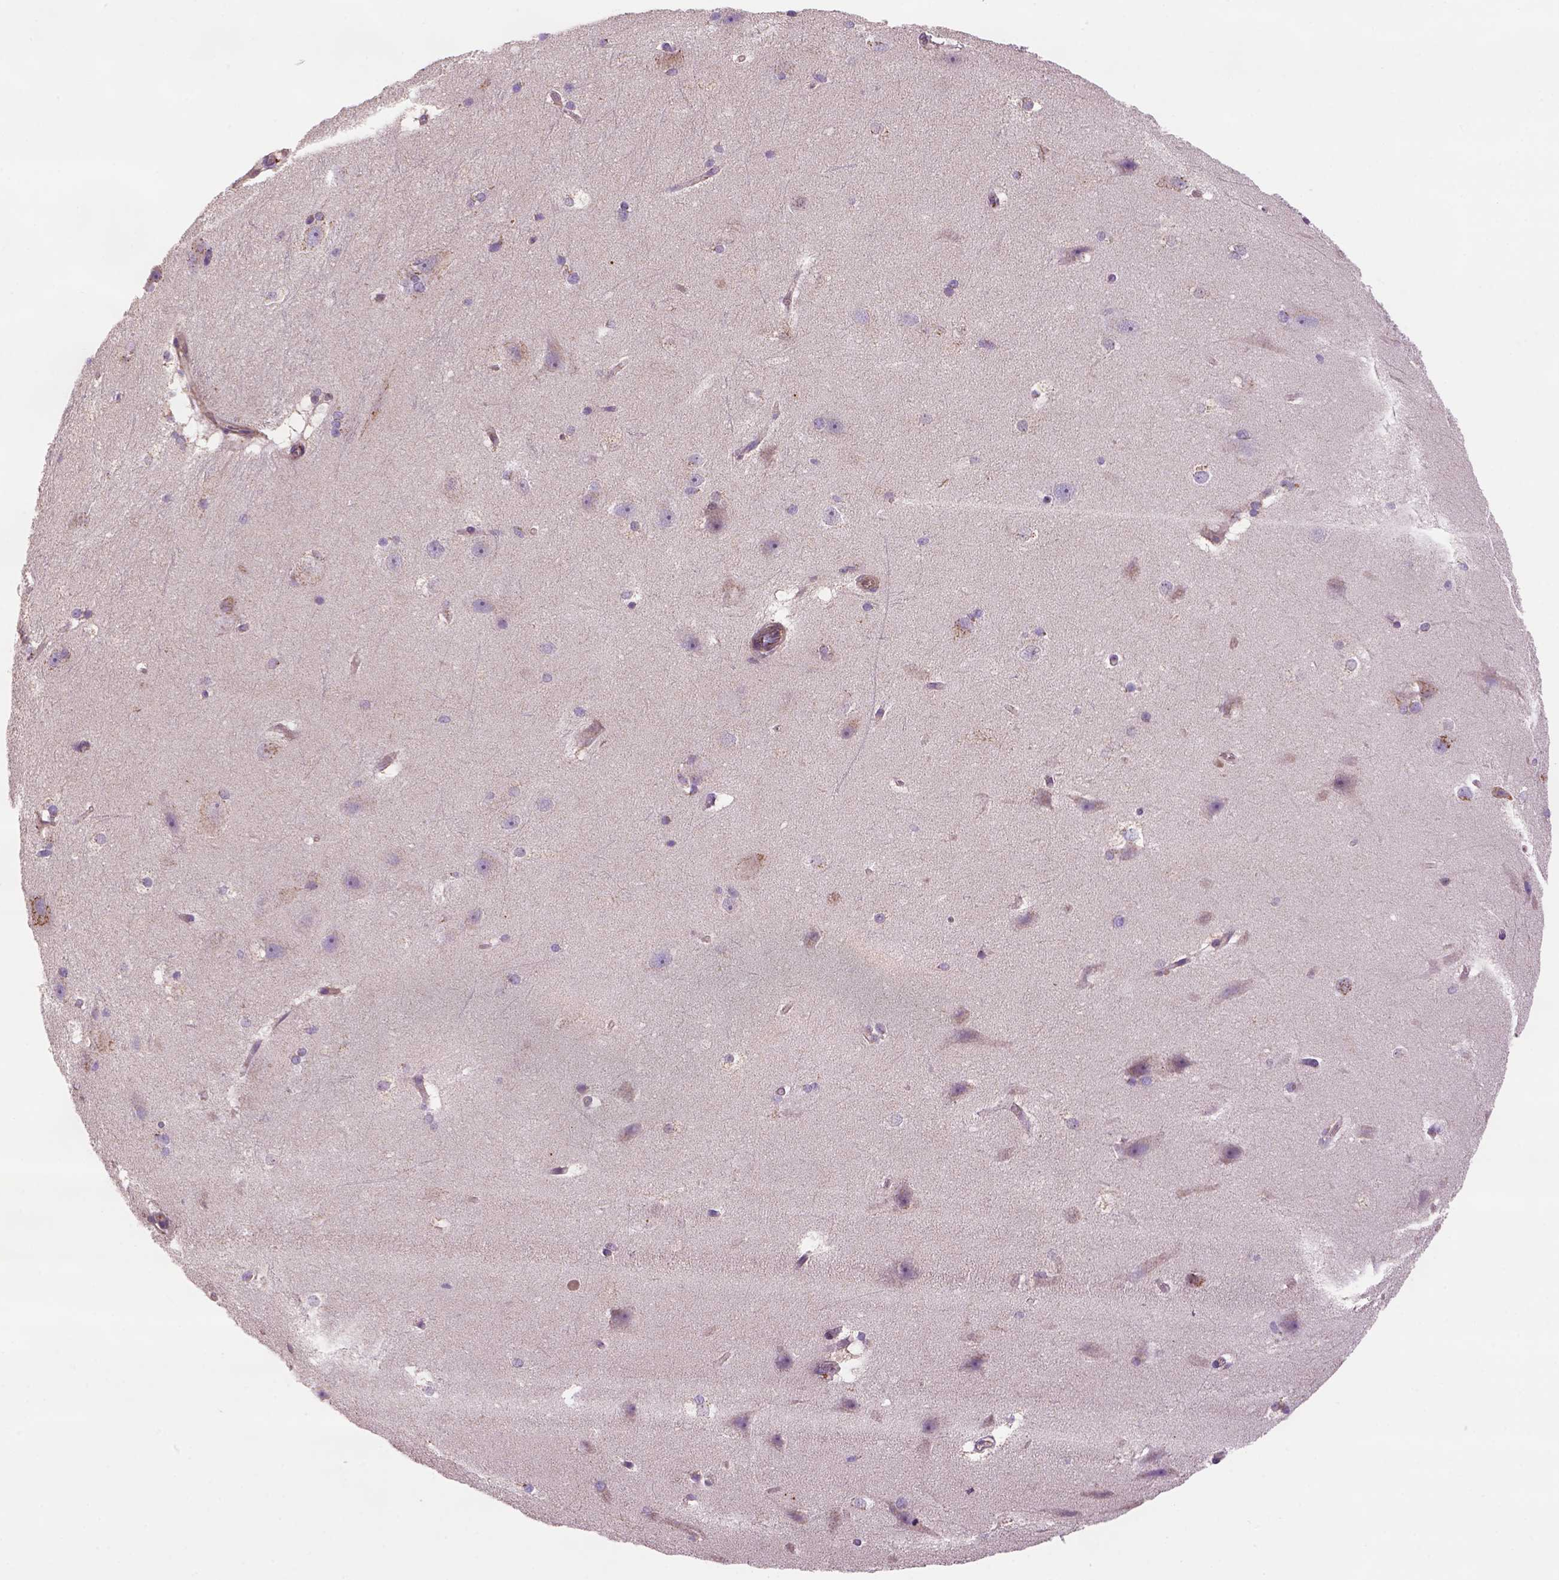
{"staining": {"intensity": "weak", "quantity": "<25%", "location": "cytoplasmic/membranous"}, "tissue": "hippocampus", "cell_type": "Glial cells", "image_type": "normal", "snomed": [{"axis": "morphology", "description": "Normal tissue, NOS"}, {"axis": "topography", "description": "Cerebral cortex"}, {"axis": "topography", "description": "Hippocampus"}], "caption": "Photomicrograph shows no protein expression in glial cells of benign hippocampus. (DAB immunohistochemistry visualized using brightfield microscopy, high magnification).", "gene": "WARS2", "patient": {"sex": "female", "age": 19}}